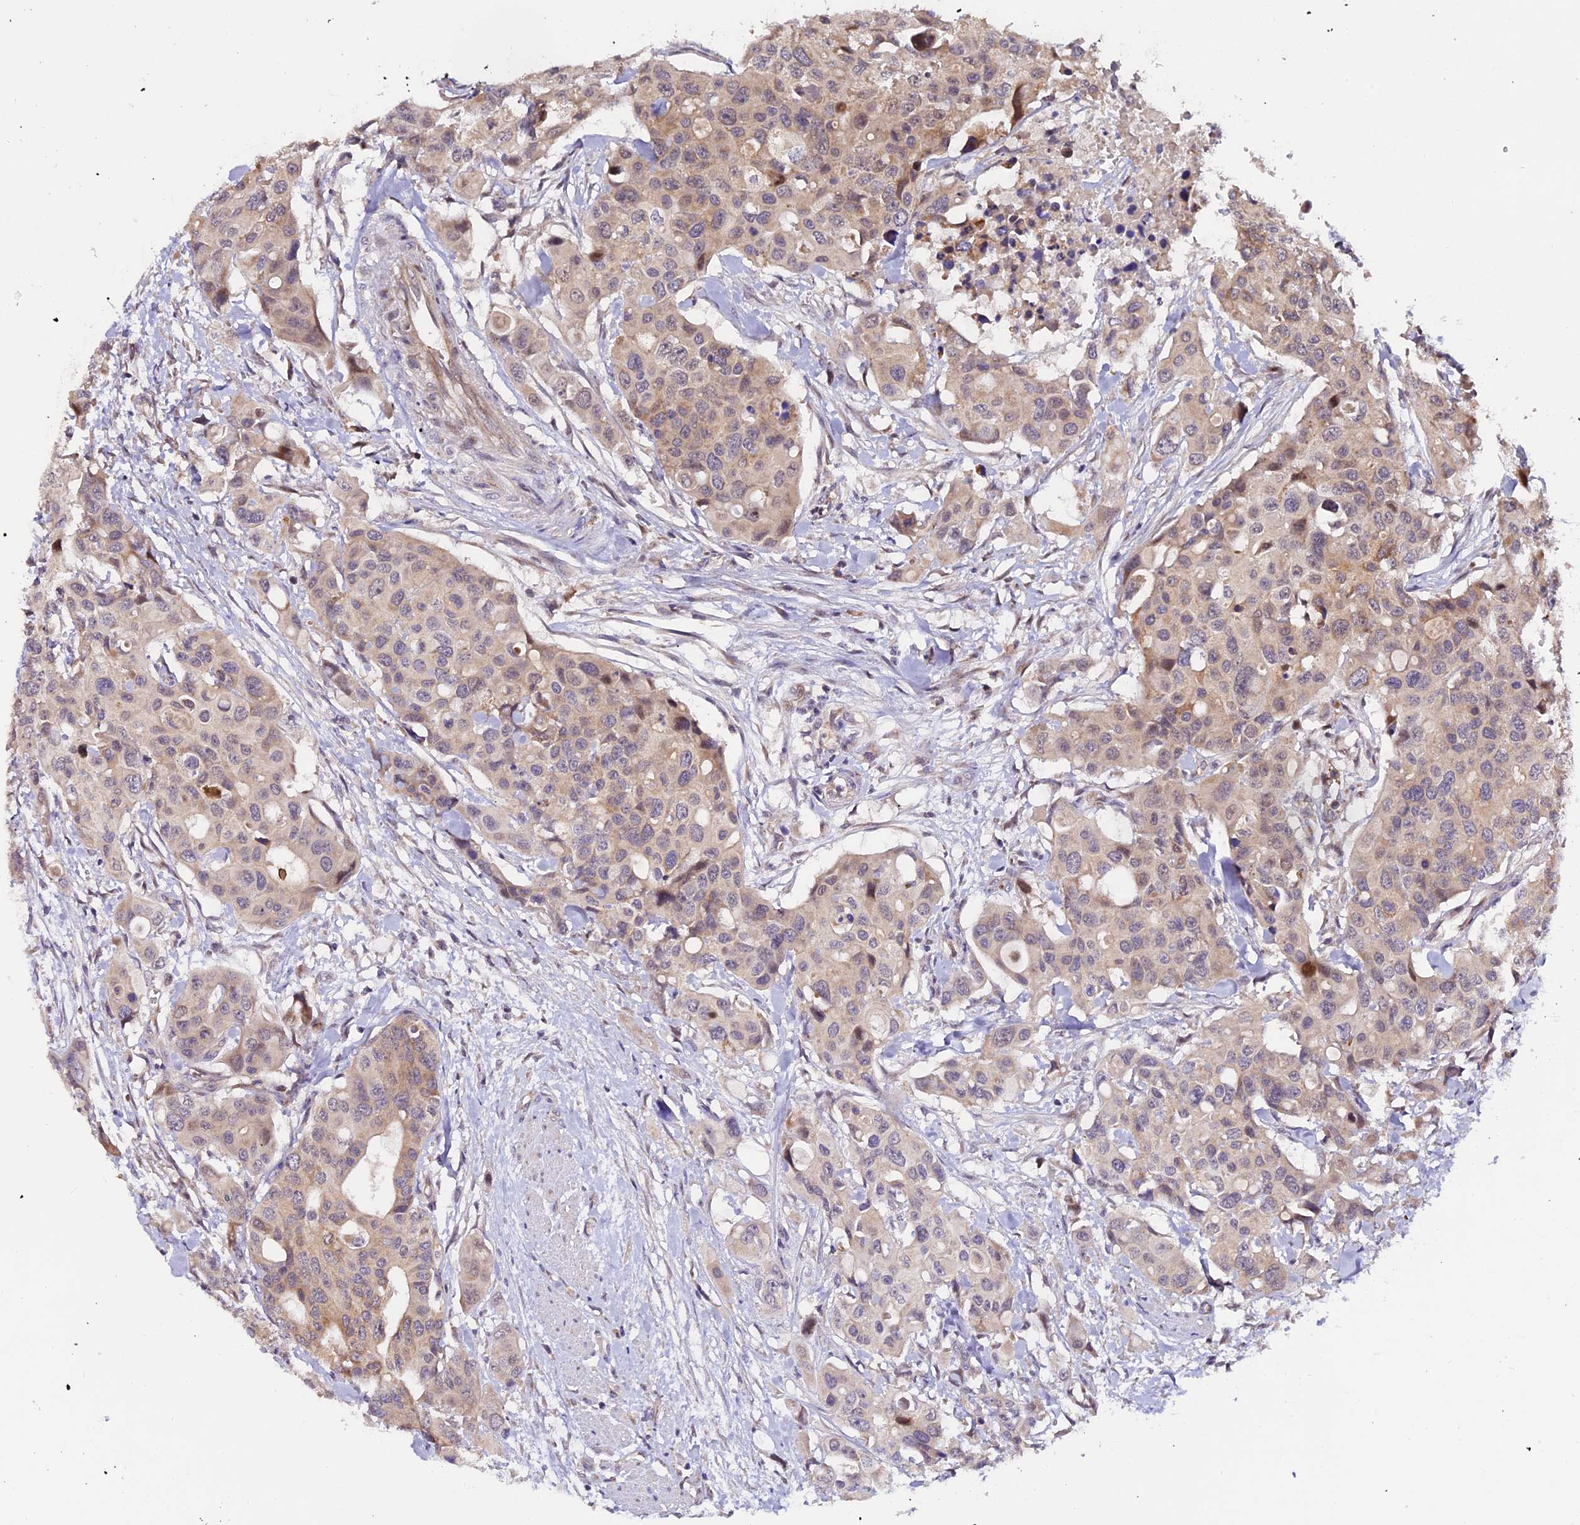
{"staining": {"intensity": "weak", "quantity": "<25%", "location": "cytoplasmic/membranous"}, "tissue": "colorectal cancer", "cell_type": "Tumor cells", "image_type": "cancer", "snomed": [{"axis": "morphology", "description": "Adenocarcinoma, NOS"}, {"axis": "topography", "description": "Colon"}], "caption": "An IHC image of colorectal adenocarcinoma is shown. There is no staining in tumor cells of colorectal adenocarcinoma.", "gene": "TRMT1", "patient": {"sex": "male", "age": 77}}